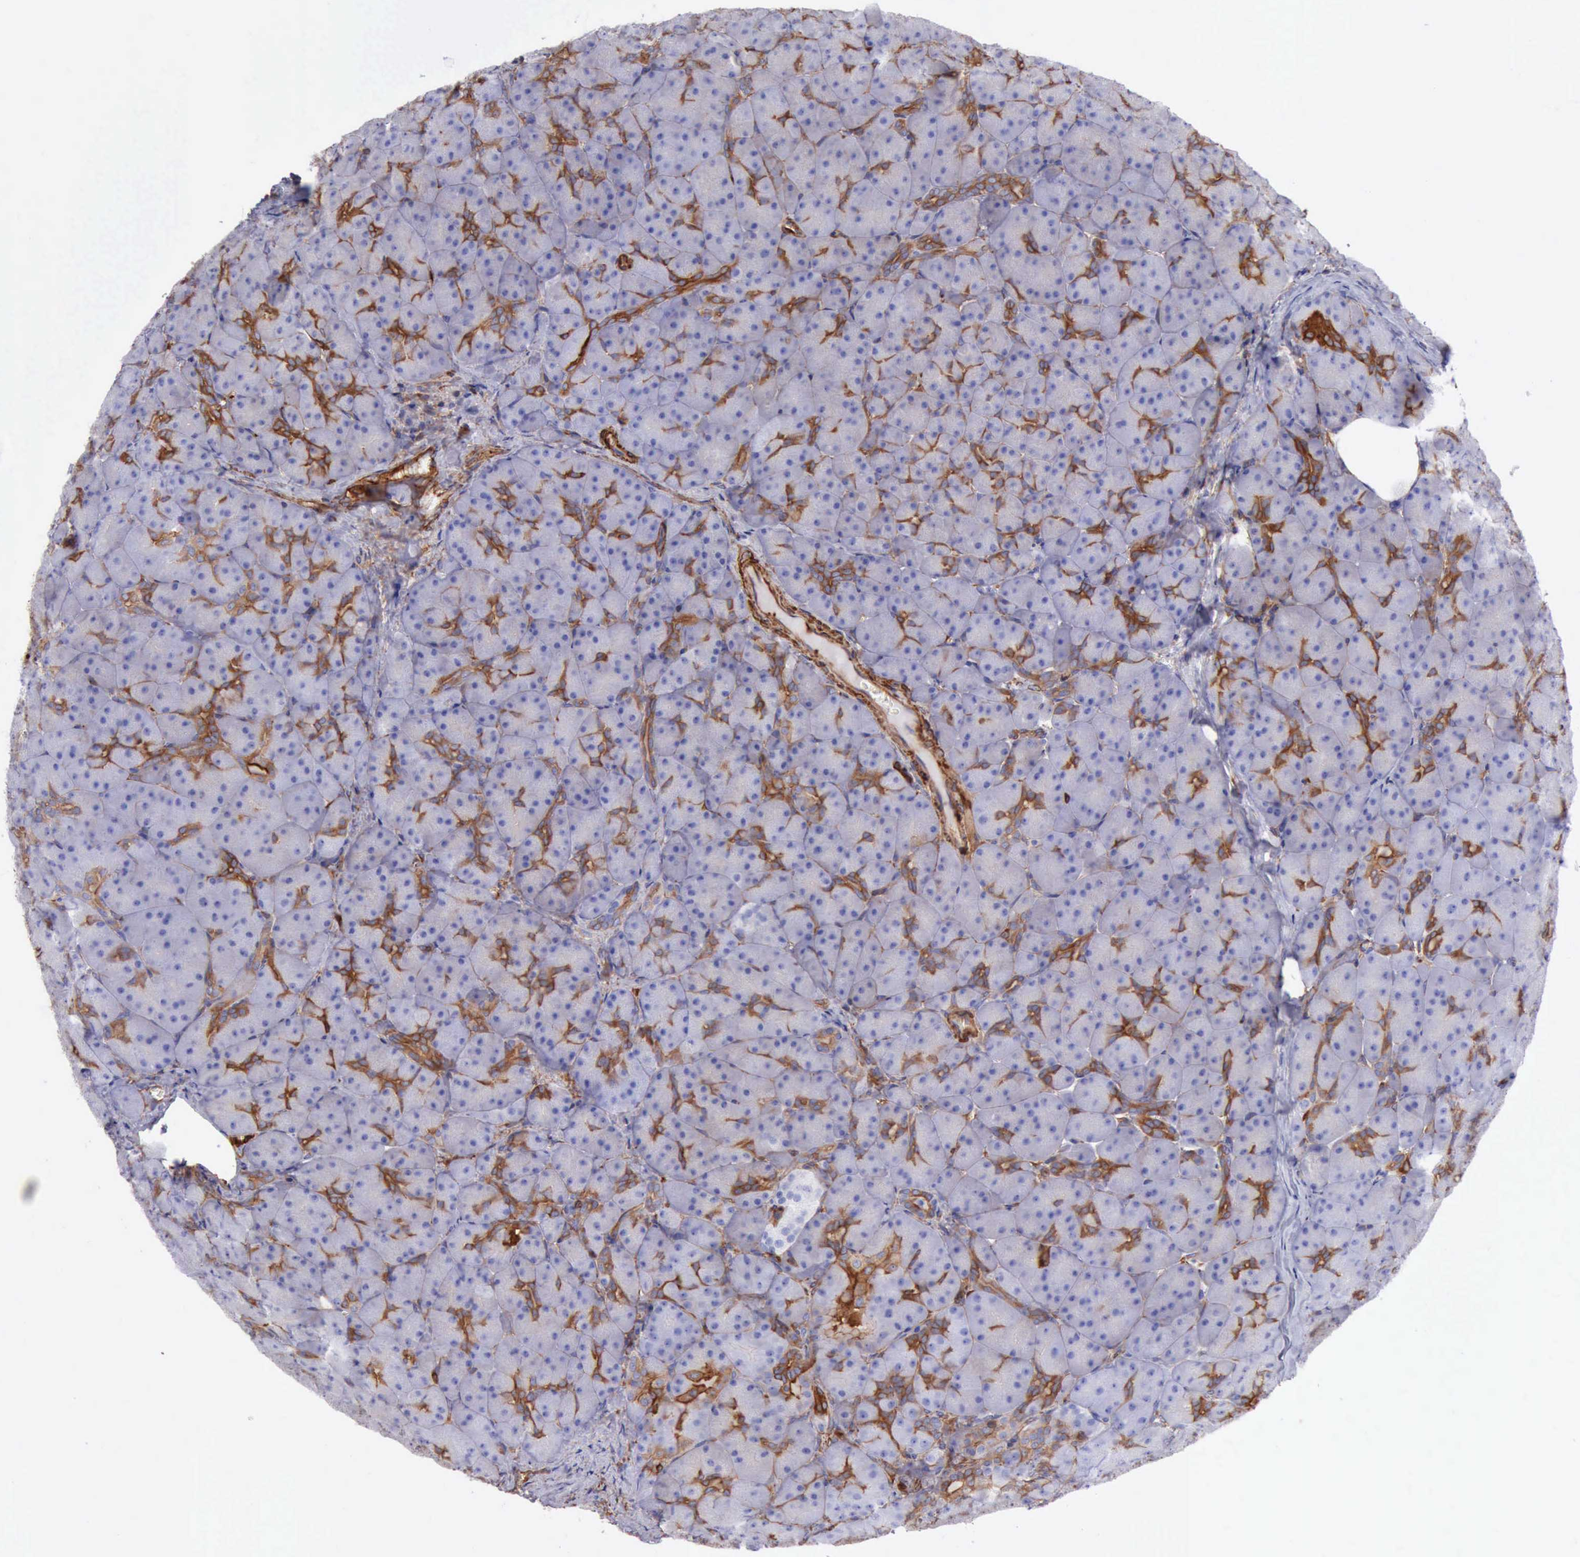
{"staining": {"intensity": "moderate", "quantity": "25%-75%", "location": "cytoplasmic/membranous"}, "tissue": "pancreas", "cell_type": "Exocrine glandular cells", "image_type": "normal", "snomed": [{"axis": "morphology", "description": "Normal tissue, NOS"}, {"axis": "topography", "description": "Pancreas"}], "caption": "An immunohistochemistry micrograph of unremarkable tissue is shown. Protein staining in brown shows moderate cytoplasmic/membranous positivity in pancreas within exocrine glandular cells.", "gene": "FLNA", "patient": {"sex": "male", "age": 66}}